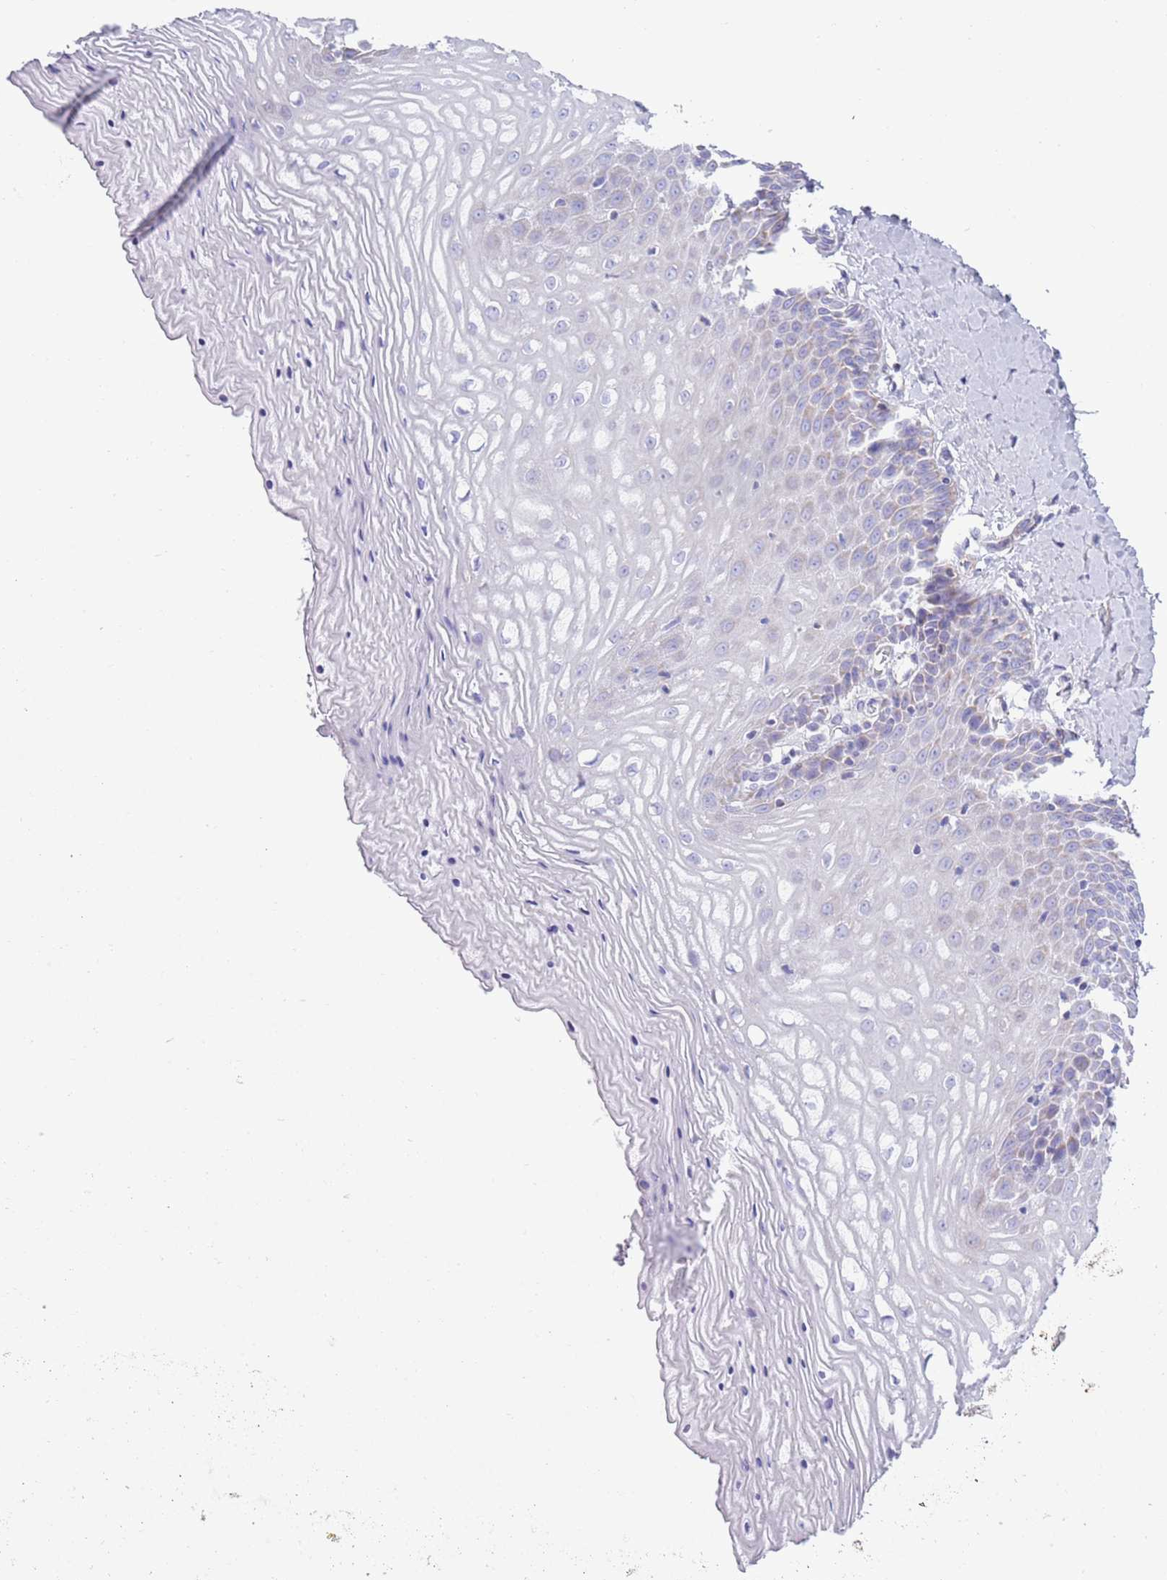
{"staining": {"intensity": "negative", "quantity": "none", "location": "none"}, "tissue": "vagina", "cell_type": "Squamous epithelial cells", "image_type": "normal", "snomed": [{"axis": "morphology", "description": "Normal tissue, NOS"}, {"axis": "topography", "description": "Vagina"}], "caption": "A histopathology image of human vagina is negative for staining in squamous epithelial cells.", "gene": "MOCOS", "patient": {"sex": "female", "age": 65}}